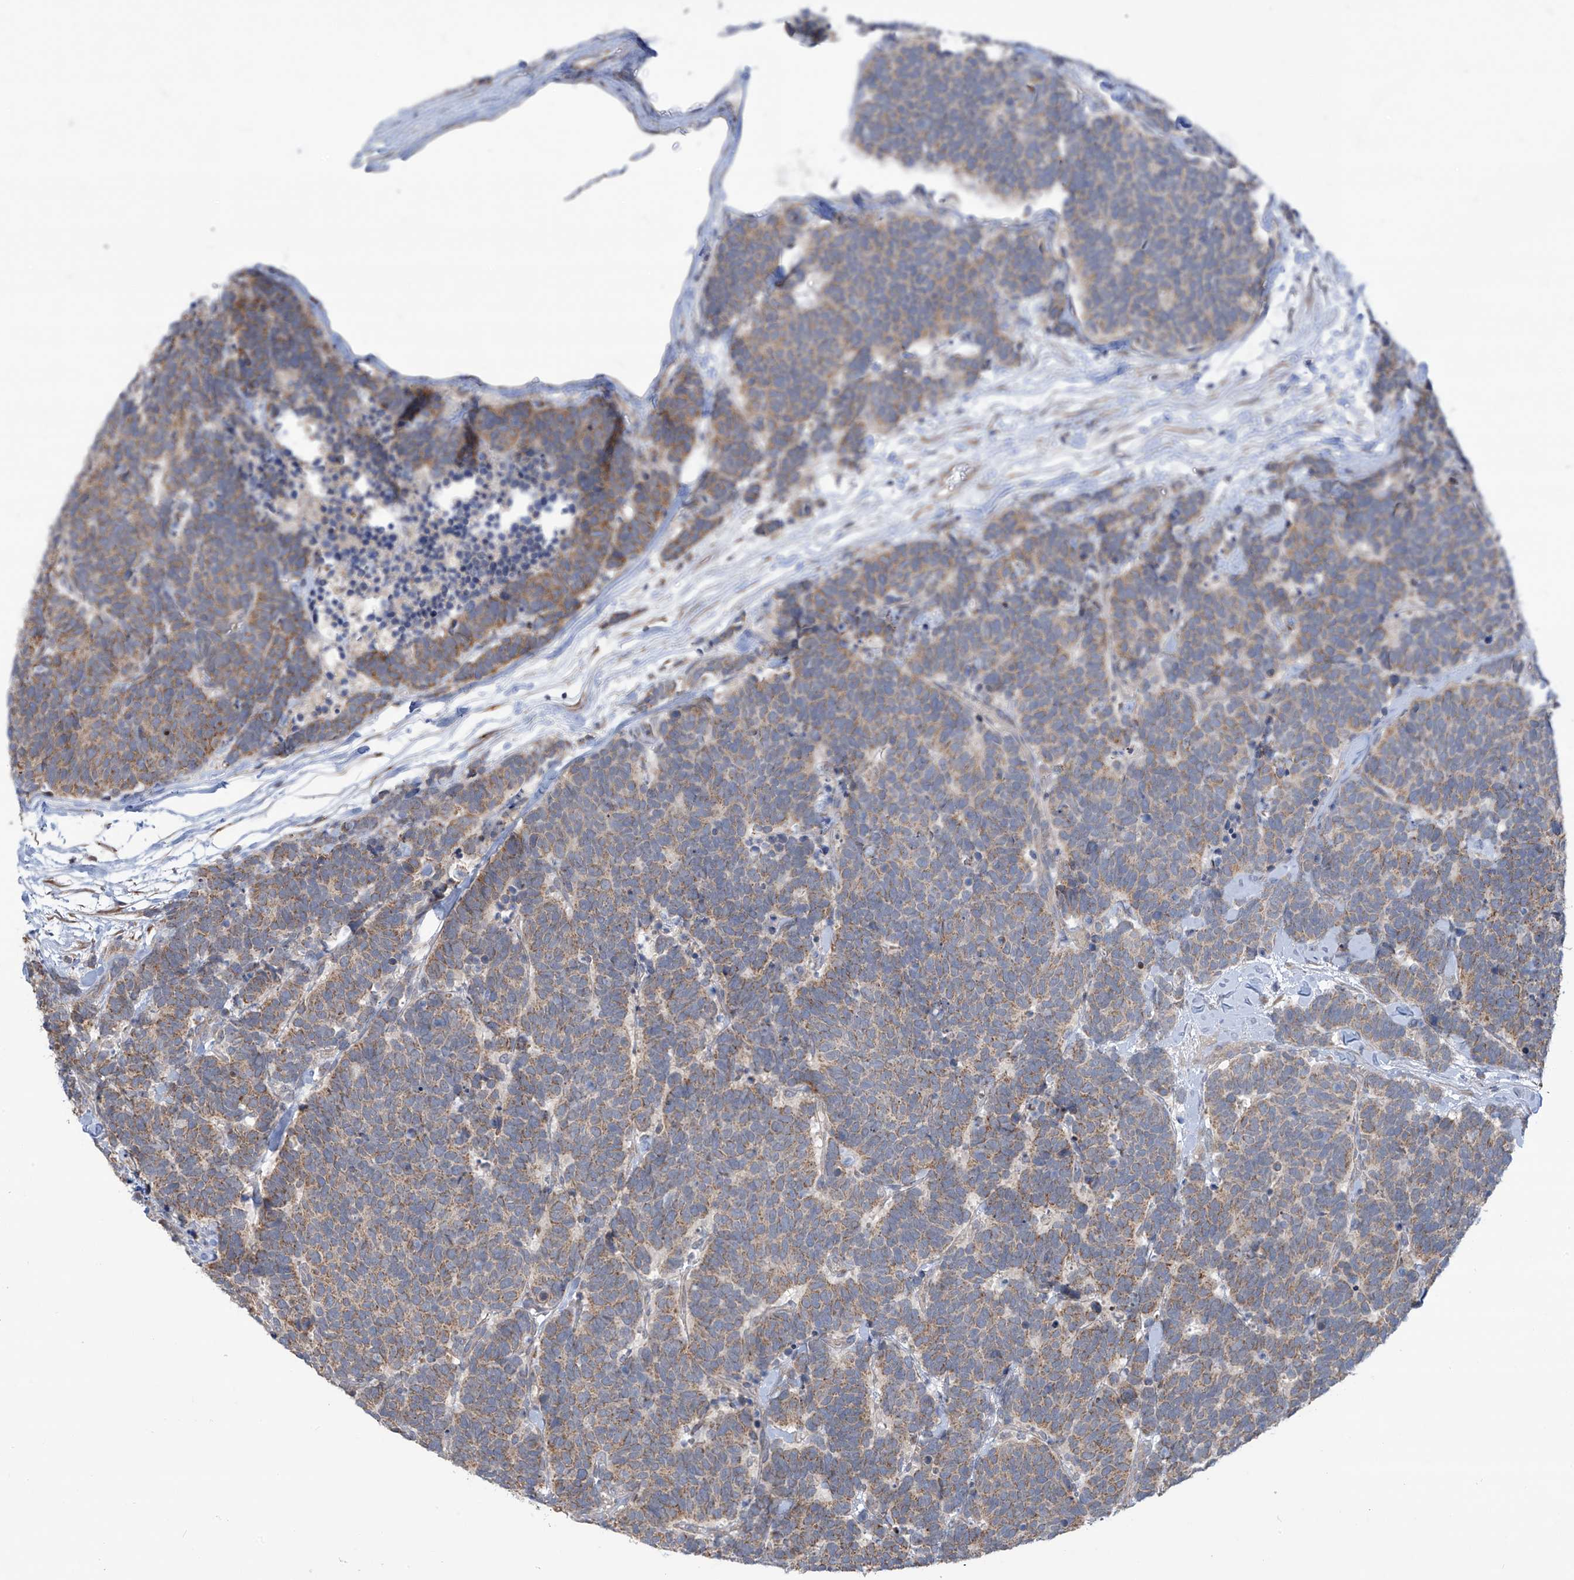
{"staining": {"intensity": "moderate", "quantity": ">75%", "location": "cytoplasmic/membranous"}, "tissue": "carcinoid", "cell_type": "Tumor cells", "image_type": "cancer", "snomed": [{"axis": "morphology", "description": "Carcinoma, NOS"}, {"axis": "morphology", "description": "Carcinoid, malignant, NOS"}, {"axis": "topography", "description": "Urinary bladder"}], "caption": "Approximately >75% of tumor cells in human carcinoid demonstrate moderate cytoplasmic/membranous protein positivity as visualized by brown immunohistochemical staining.", "gene": "SCGB1D2", "patient": {"sex": "male", "age": 57}}